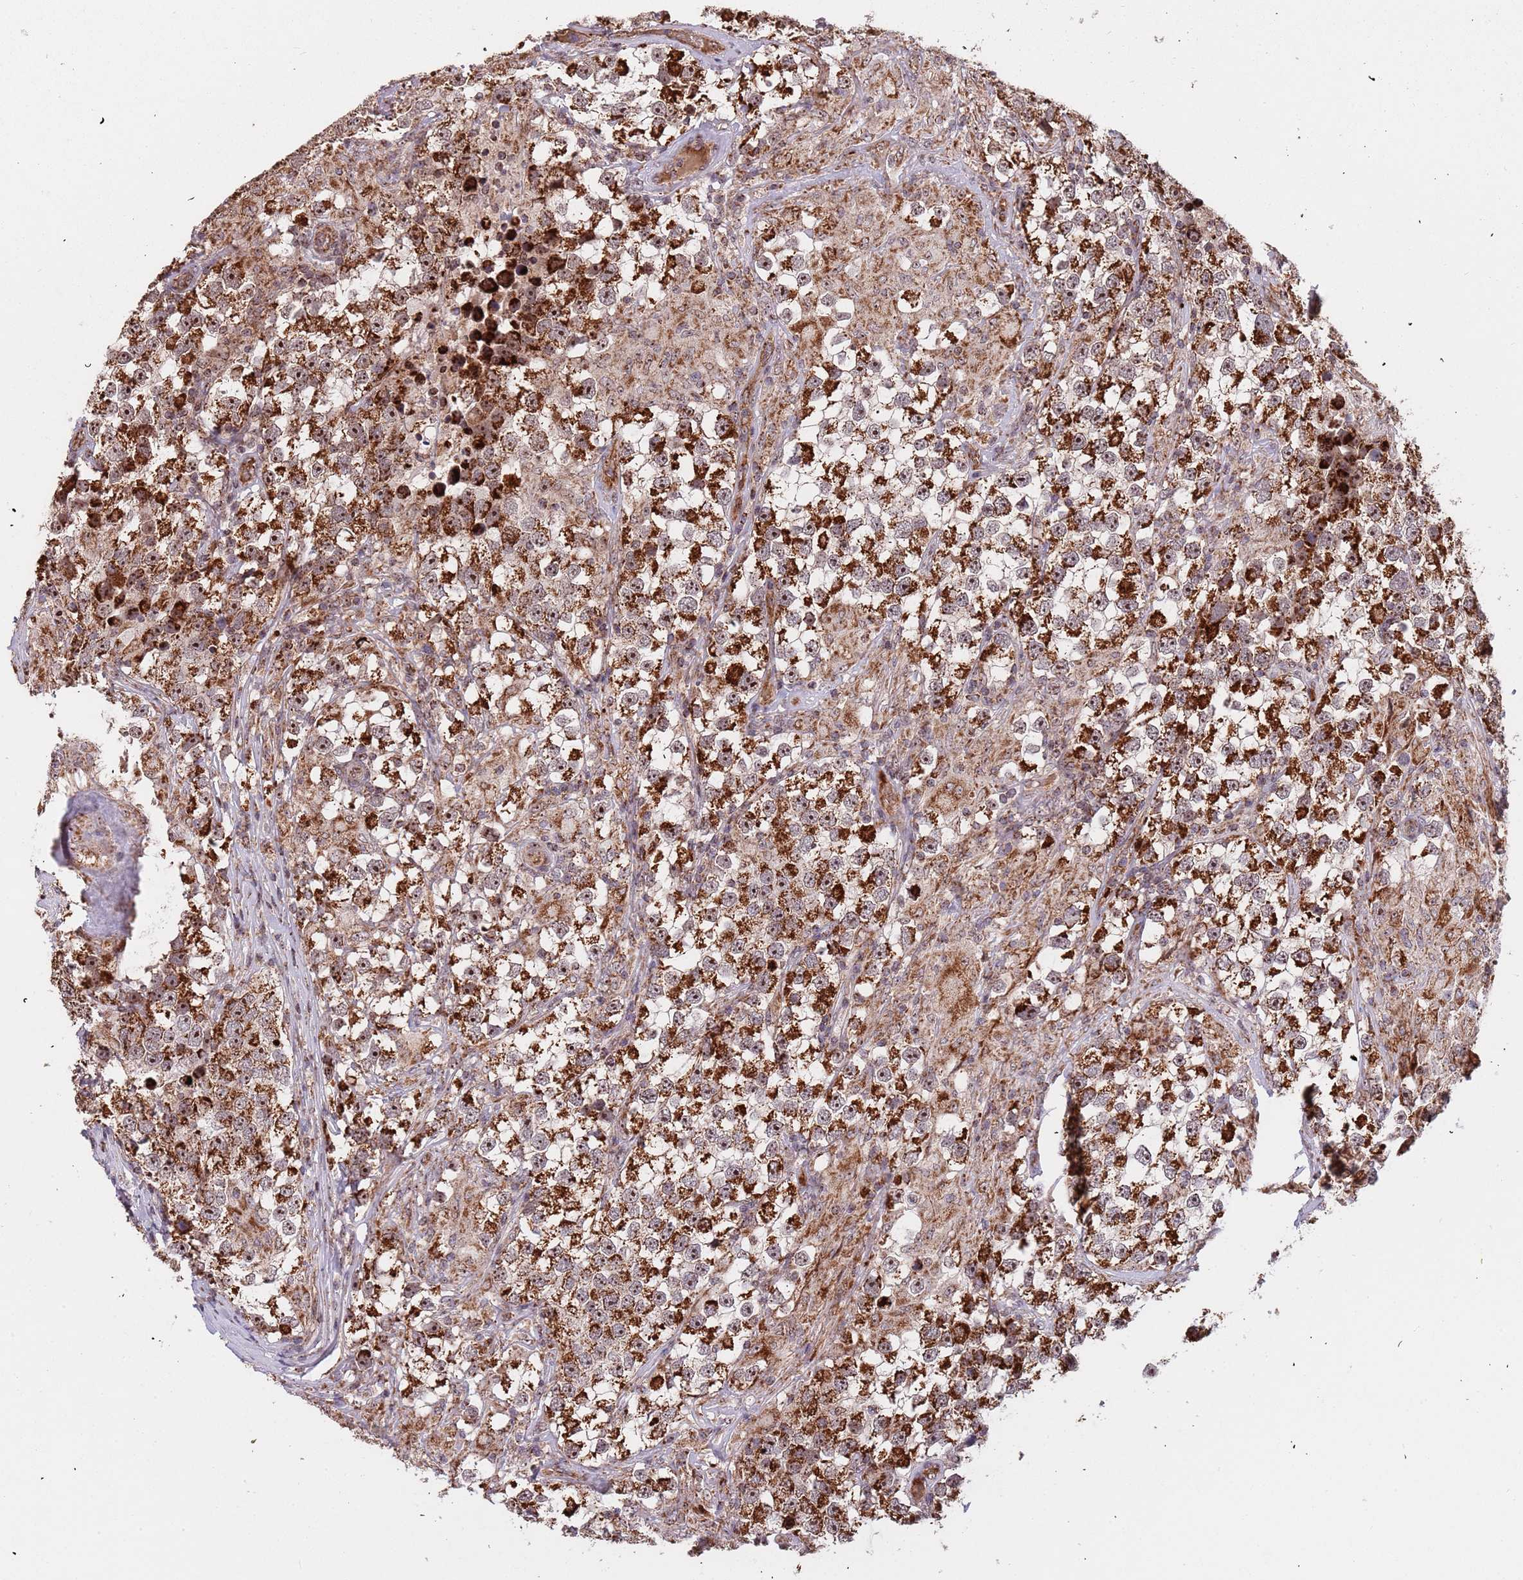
{"staining": {"intensity": "strong", "quantity": "25%-75%", "location": "cytoplasmic/membranous"}, "tissue": "testis cancer", "cell_type": "Tumor cells", "image_type": "cancer", "snomed": [{"axis": "morphology", "description": "Seminoma, NOS"}, {"axis": "topography", "description": "Testis"}], "caption": "DAB immunohistochemical staining of human testis cancer (seminoma) reveals strong cytoplasmic/membranous protein positivity in about 25%-75% of tumor cells.", "gene": "DCHS1", "patient": {"sex": "male", "age": 46}}